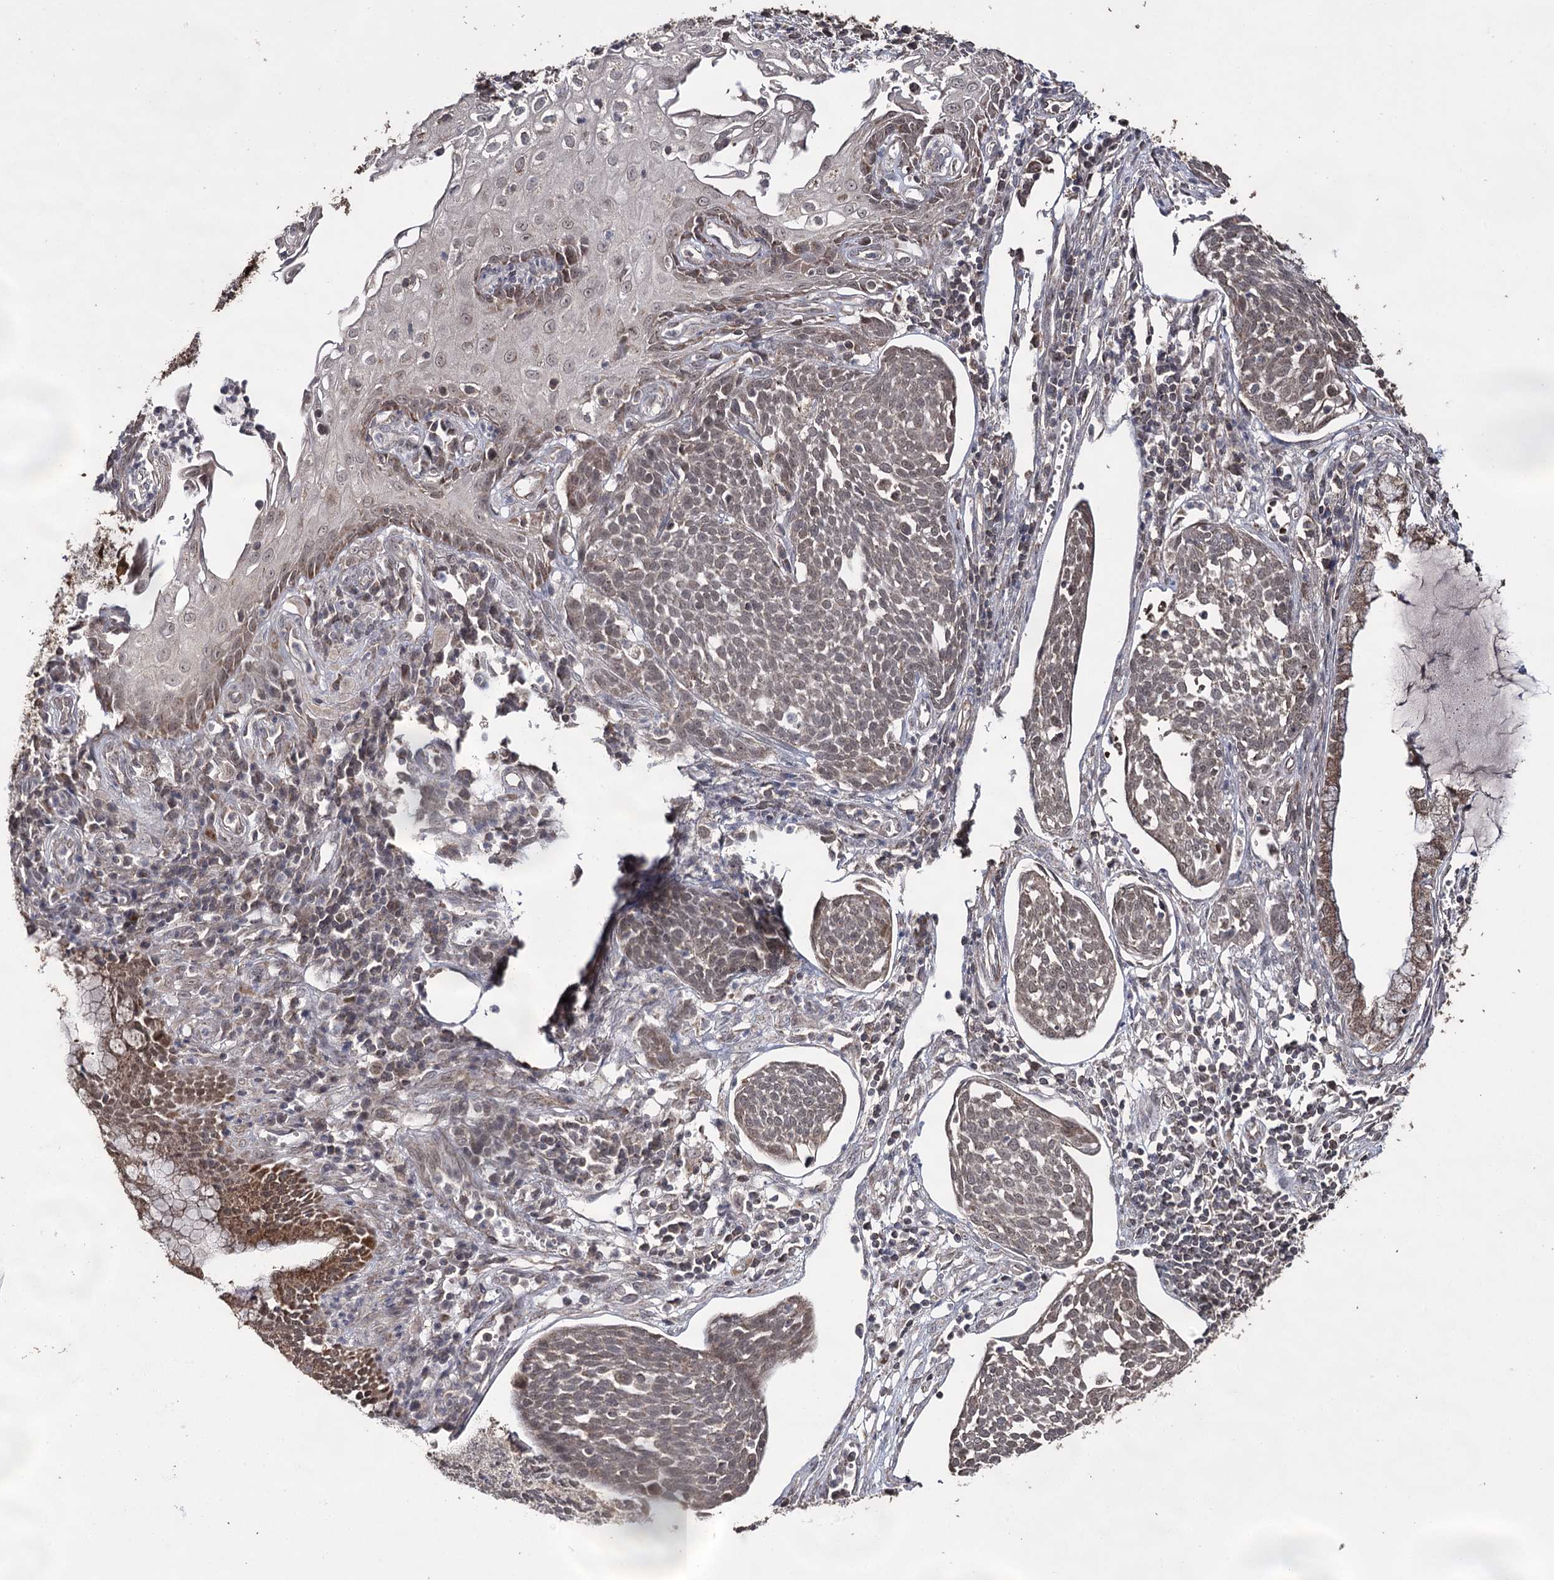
{"staining": {"intensity": "weak", "quantity": ">75%", "location": "cytoplasmic/membranous"}, "tissue": "cervical cancer", "cell_type": "Tumor cells", "image_type": "cancer", "snomed": [{"axis": "morphology", "description": "Squamous cell carcinoma, NOS"}, {"axis": "topography", "description": "Cervix"}], "caption": "Immunohistochemistry (IHC) micrograph of neoplastic tissue: human cervical cancer stained using immunohistochemistry (IHC) shows low levels of weak protein expression localized specifically in the cytoplasmic/membranous of tumor cells, appearing as a cytoplasmic/membranous brown color.", "gene": "ACTR6", "patient": {"sex": "female", "age": 34}}